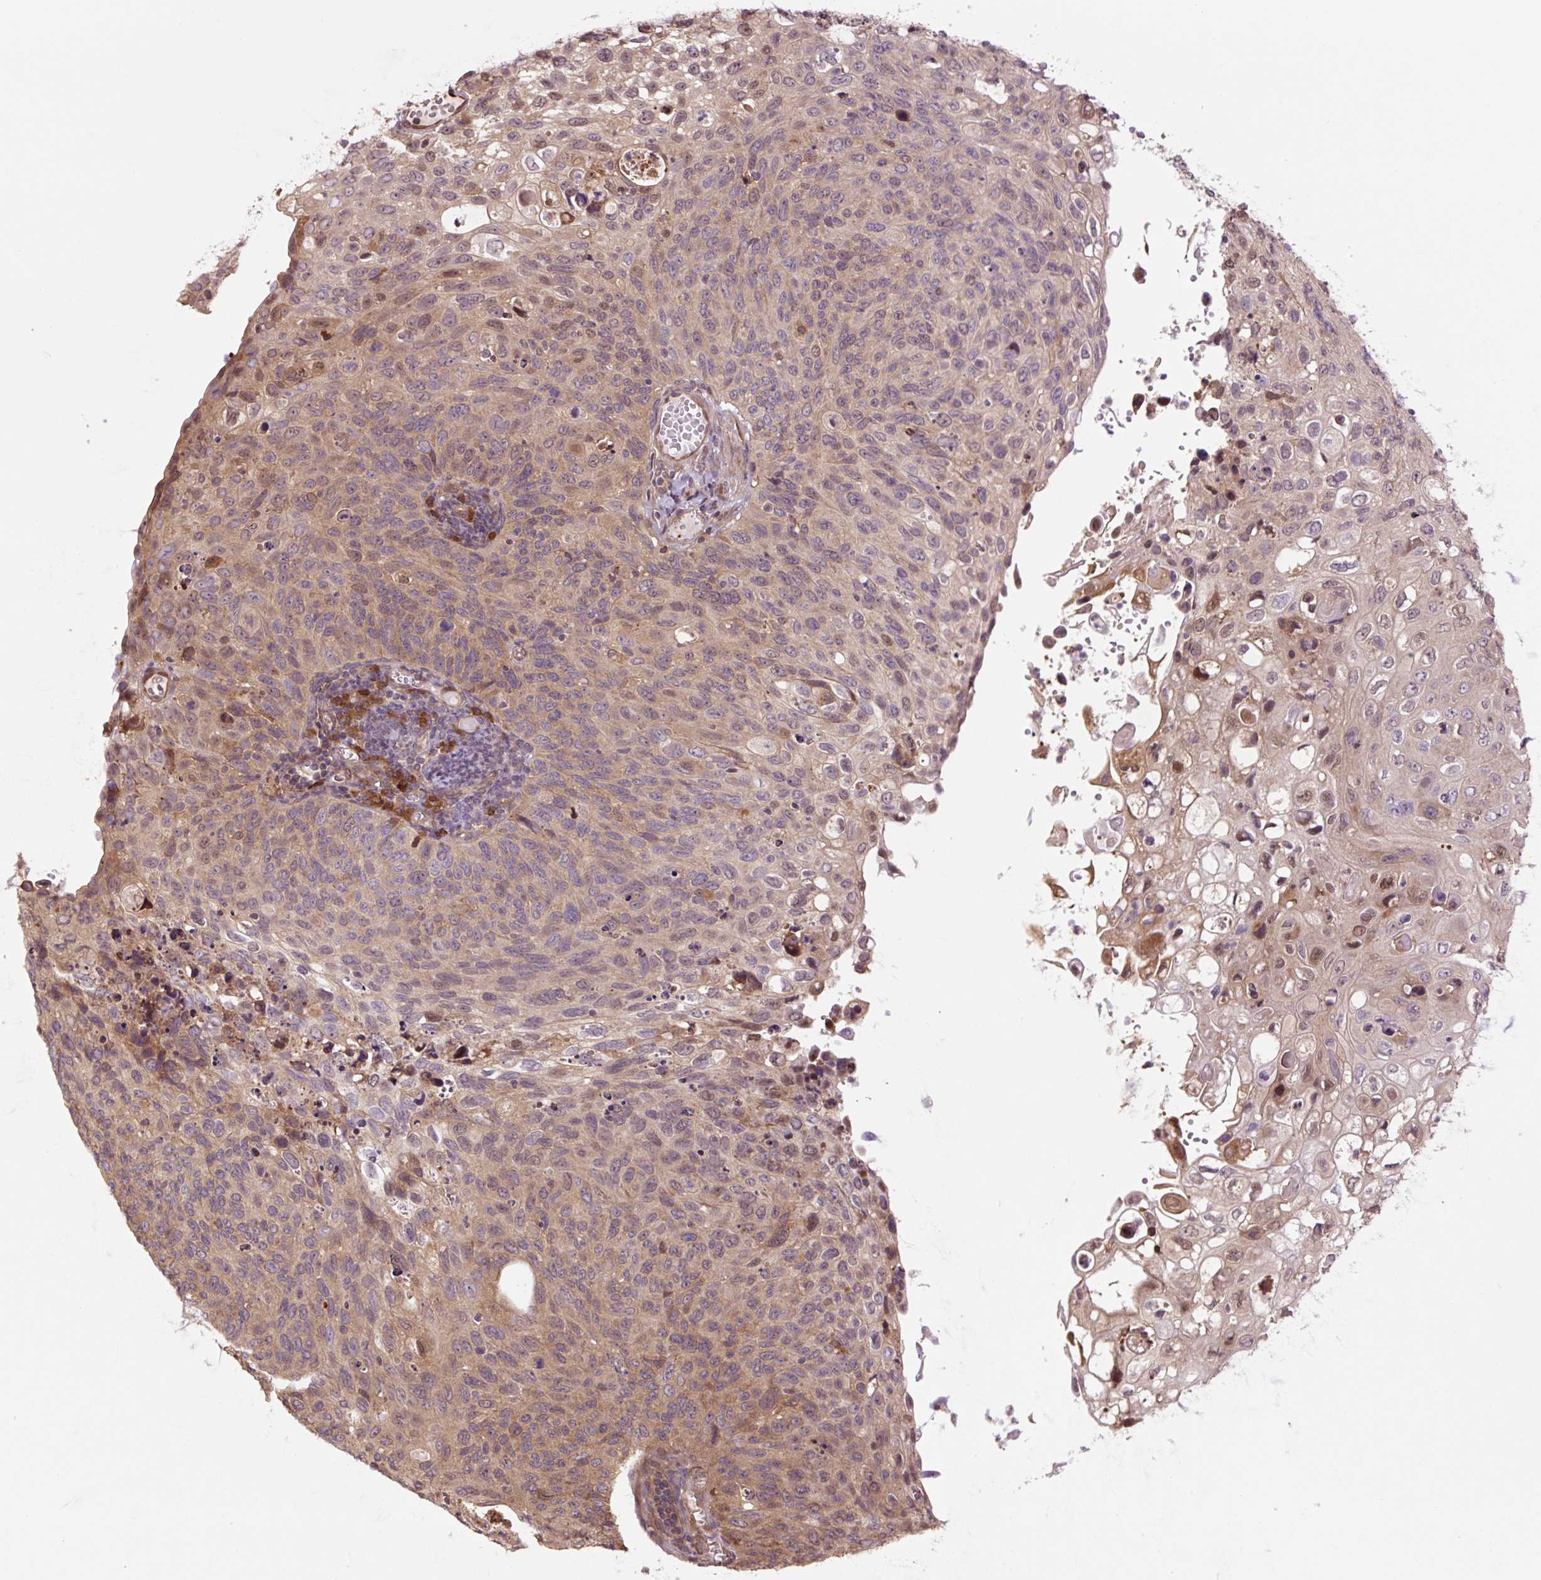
{"staining": {"intensity": "weak", "quantity": "25%-75%", "location": "cytoplasmic/membranous"}, "tissue": "cervical cancer", "cell_type": "Tumor cells", "image_type": "cancer", "snomed": [{"axis": "morphology", "description": "Squamous cell carcinoma, NOS"}, {"axis": "topography", "description": "Cervix"}], "caption": "Weak cytoplasmic/membranous positivity for a protein is present in approximately 25%-75% of tumor cells of cervical cancer using immunohistochemistry (IHC).", "gene": "TPT1", "patient": {"sex": "female", "age": 70}}